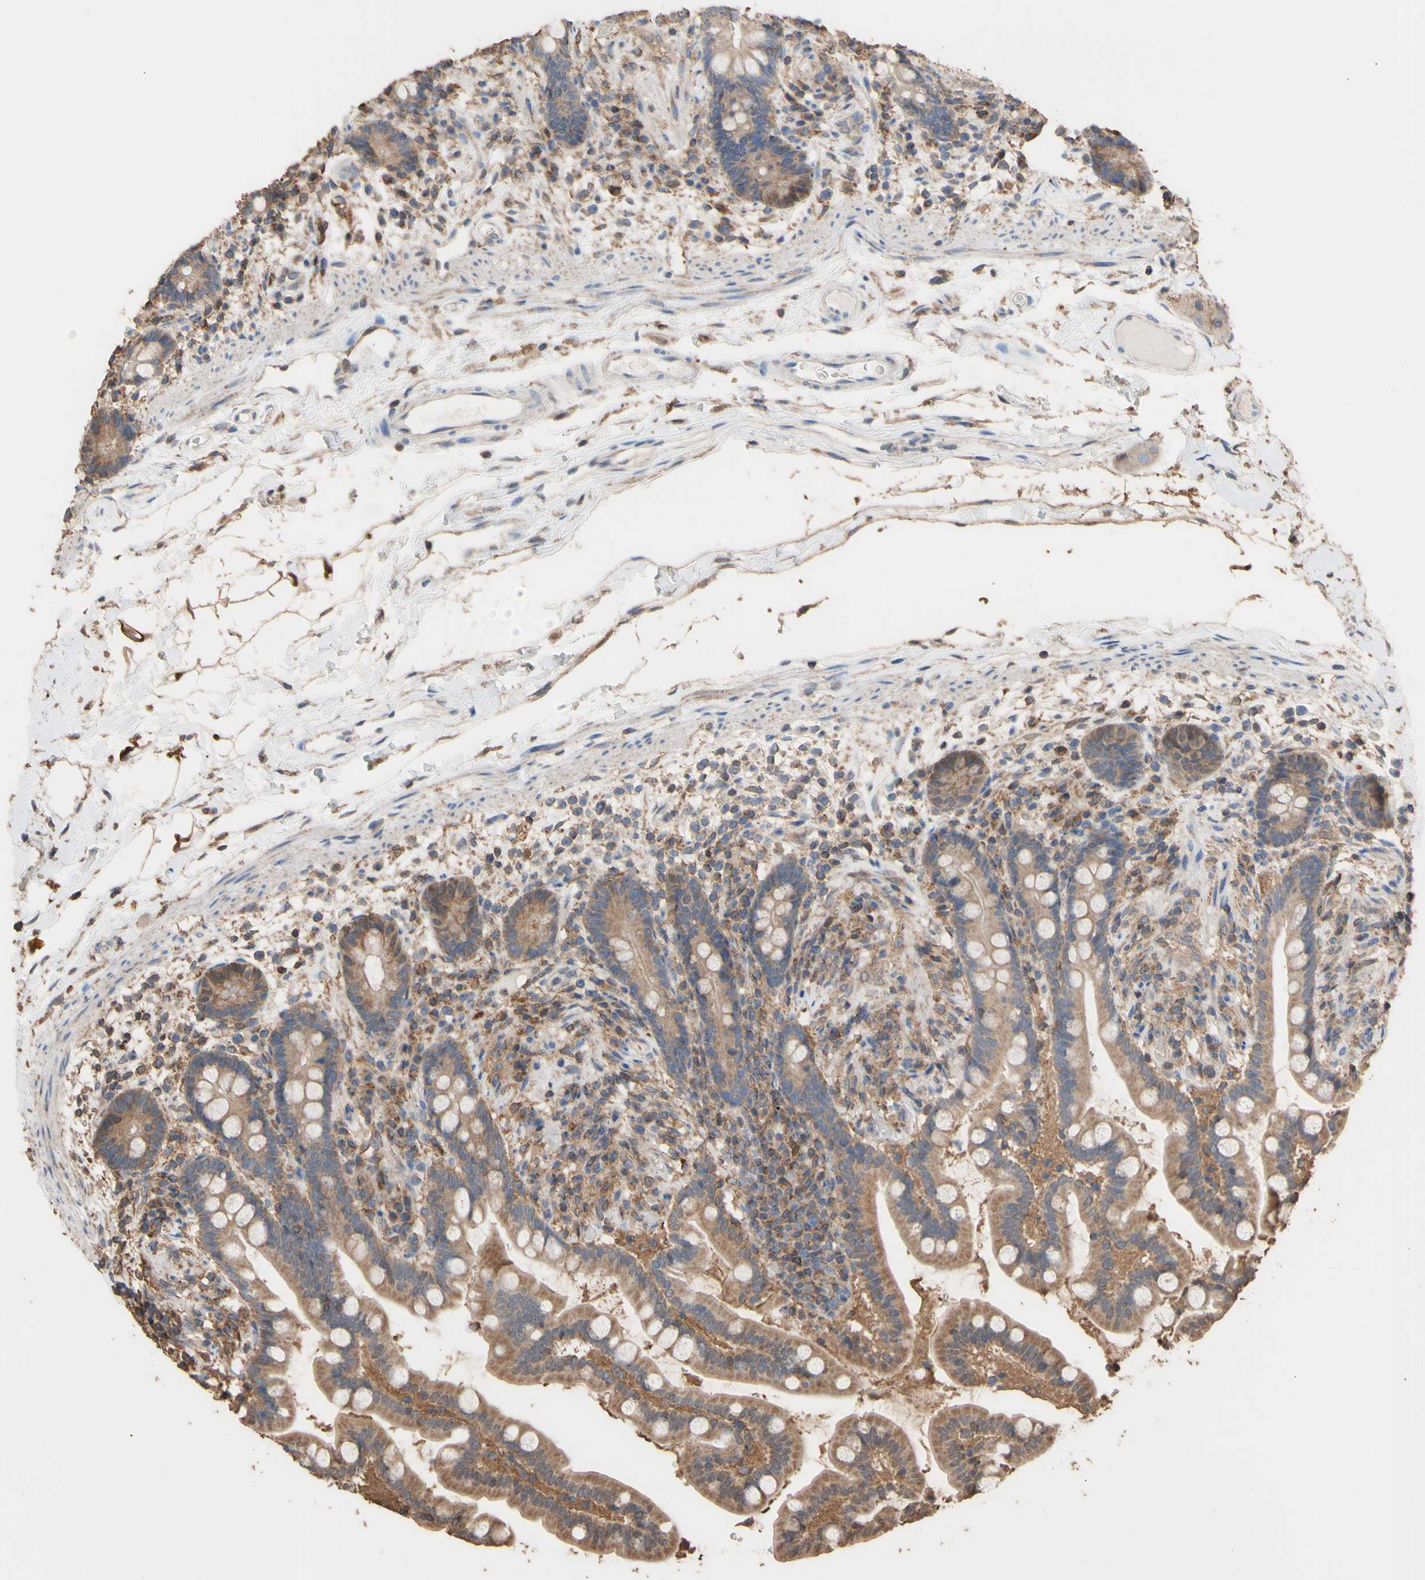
{"staining": {"intensity": "weak", "quantity": ">75%", "location": "cytoplasmic/membranous"}, "tissue": "colon", "cell_type": "Endothelial cells", "image_type": "normal", "snomed": [{"axis": "morphology", "description": "Normal tissue, NOS"}, {"axis": "topography", "description": "Colon"}], "caption": "A high-resolution photomicrograph shows immunohistochemistry (IHC) staining of unremarkable colon, which demonstrates weak cytoplasmic/membranous staining in about >75% of endothelial cells.", "gene": "ALDH9A1", "patient": {"sex": "male", "age": 73}}